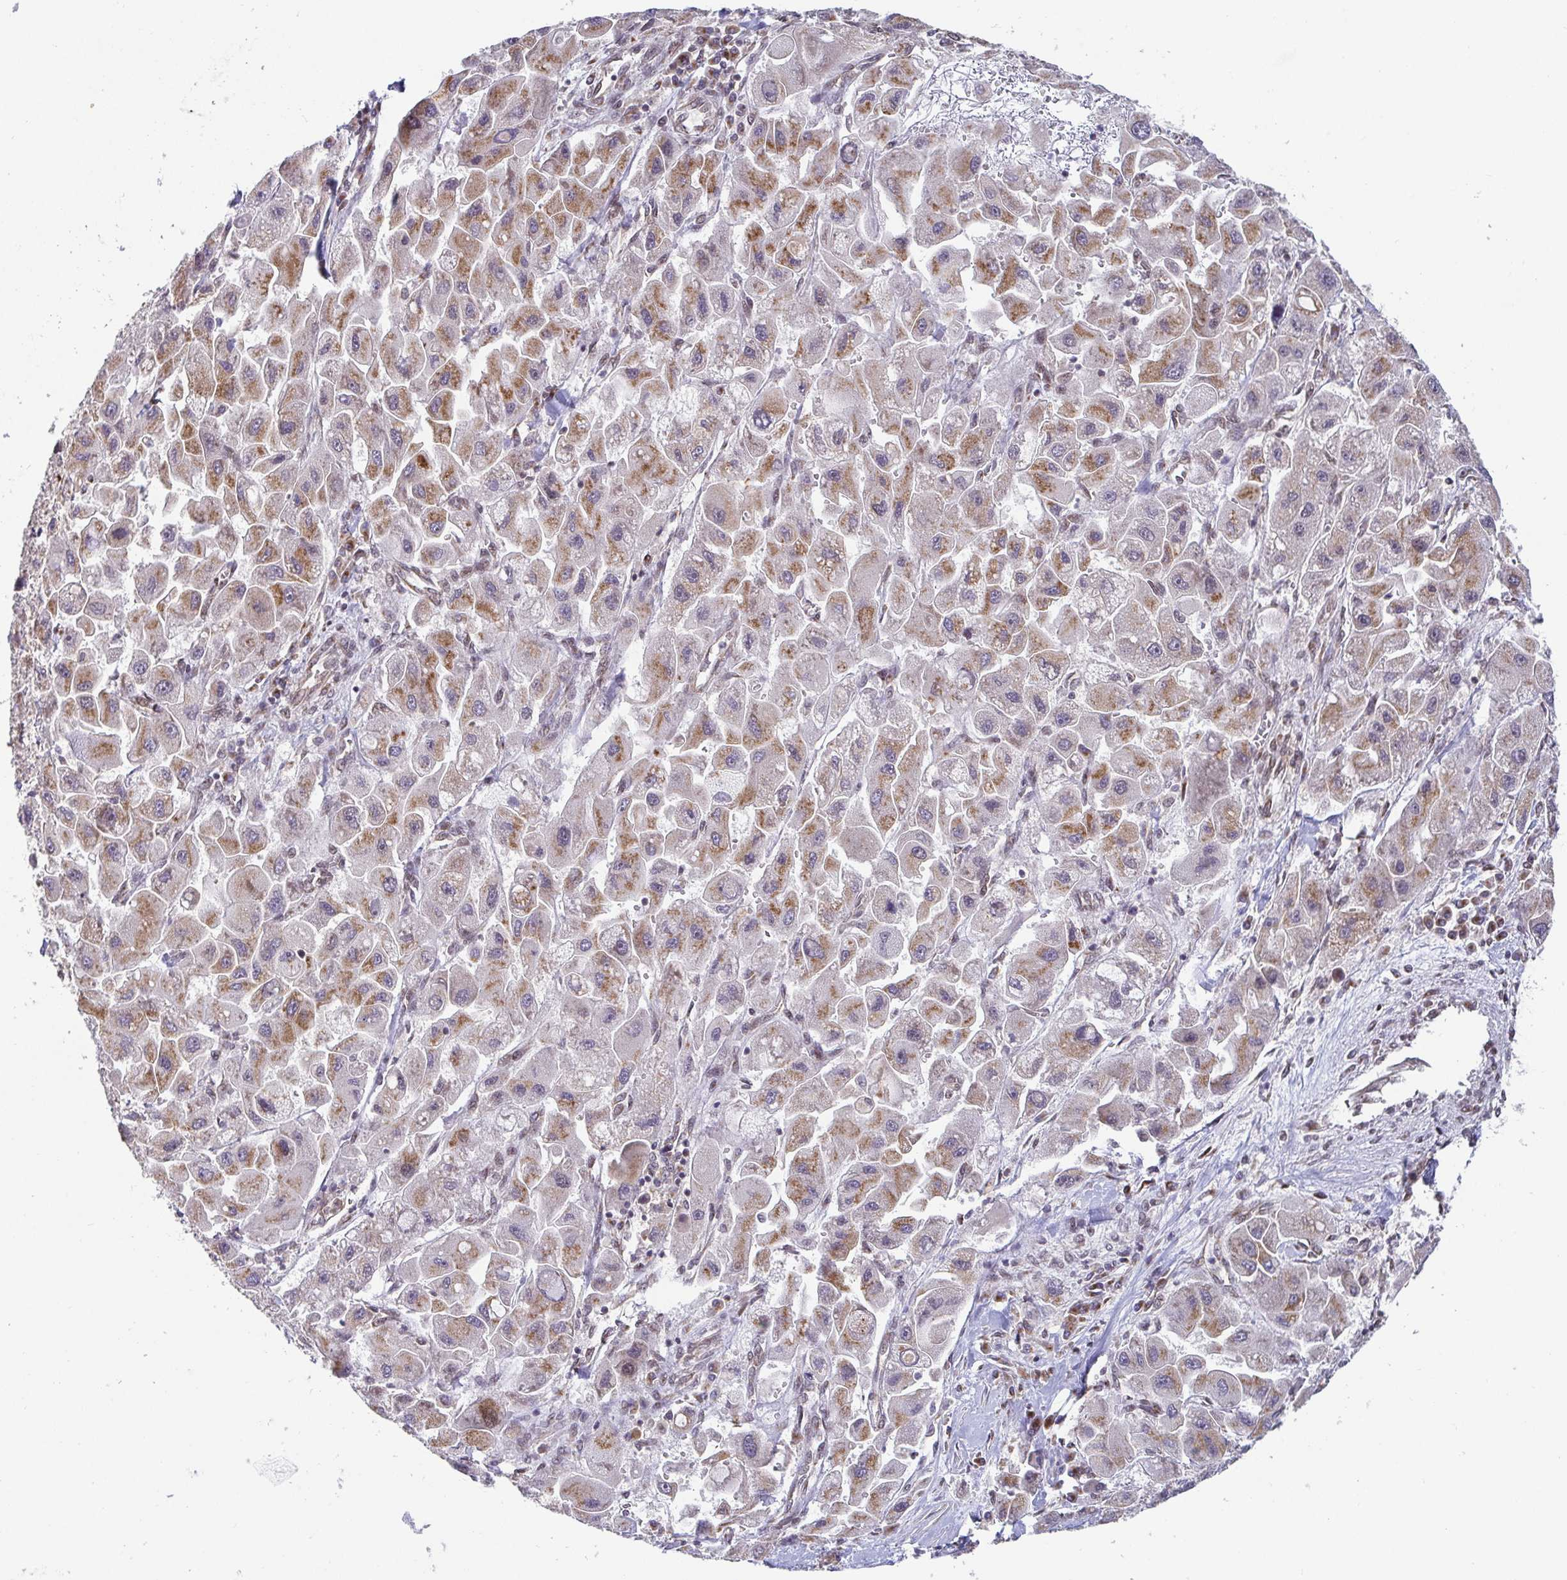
{"staining": {"intensity": "moderate", "quantity": ">75%", "location": "cytoplasmic/membranous"}, "tissue": "liver cancer", "cell_type": "Tumor cells", "image_type": "cancer", "snomed": [{"axis": "morphology", "description": "Carcinoma, Hepatocellular, NOS"}, {"axis": "topography", "description": "Liver"}], "caption": "Immunohistochemical staining of human liver cancer (hepatocellular carcinoma) displays medium levels of moderate cytoplasmic/membranous protein positivity in about >75% of tumor cells.", "gene": "ATP5MJ", "patient": {"sex": "male", "age": 24}}